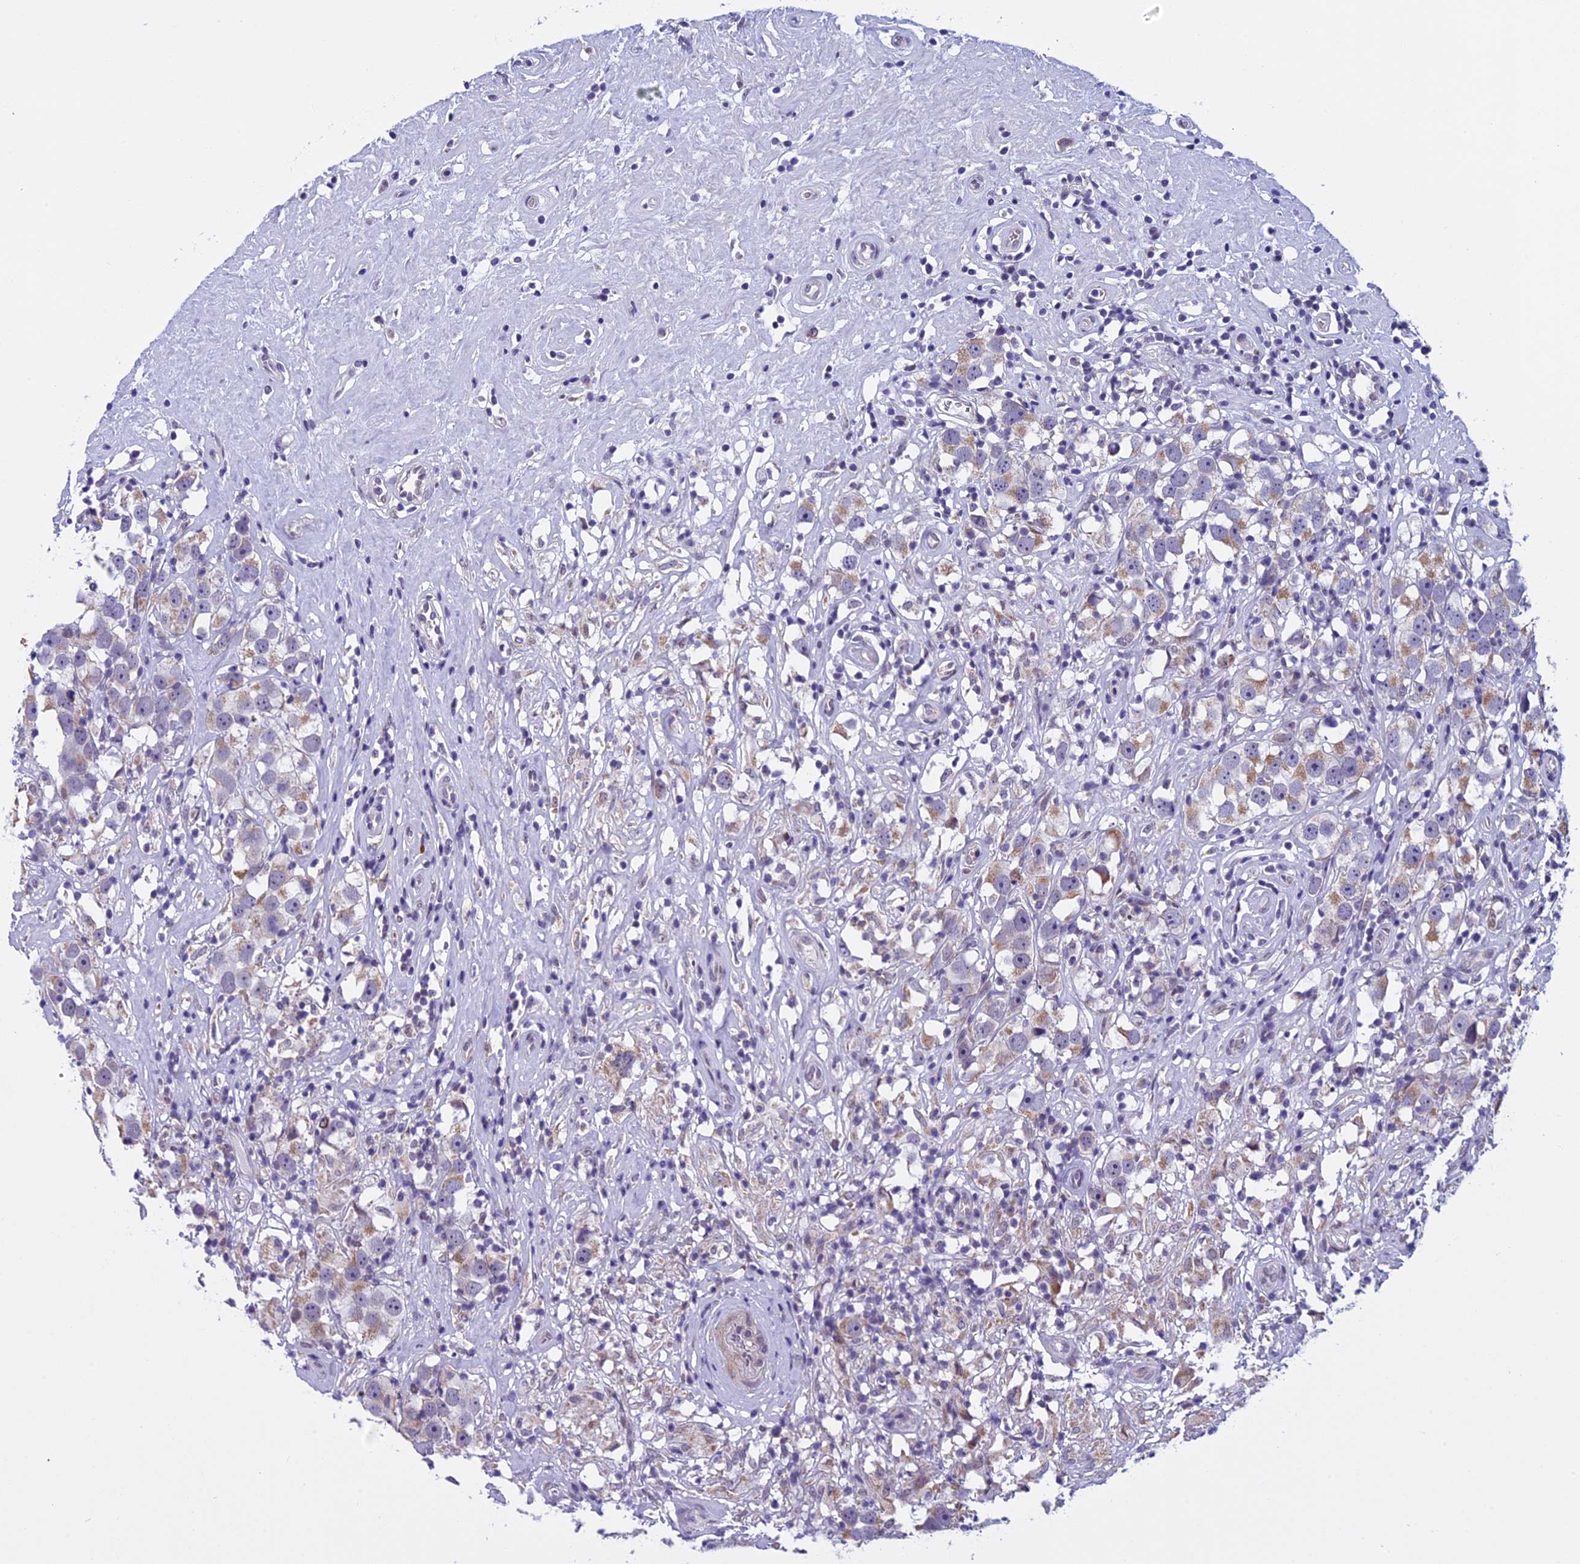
{"staining": {"intensity": "weak", "quantity": ">75%", "location": "cytoplasmic/membranous"}, "tissue": "testis cancer", "cell_type": "Tumor cells", "image_type": "cancer", "snomed": [{"axis": "morphology", "description": "Seminoma, NOS"}, {"axis": "topography", "description": "Testis"}], "caption": "A photomicrograph of testis seminoma stained for a protein reveals weak cytoplasmic/membranous brown staining in tumor cells. (Brightfield microscopy of DAB IHC at high magnification).", "gene": "ZNF317", "patient": {"sex": "male", "age": 49}}